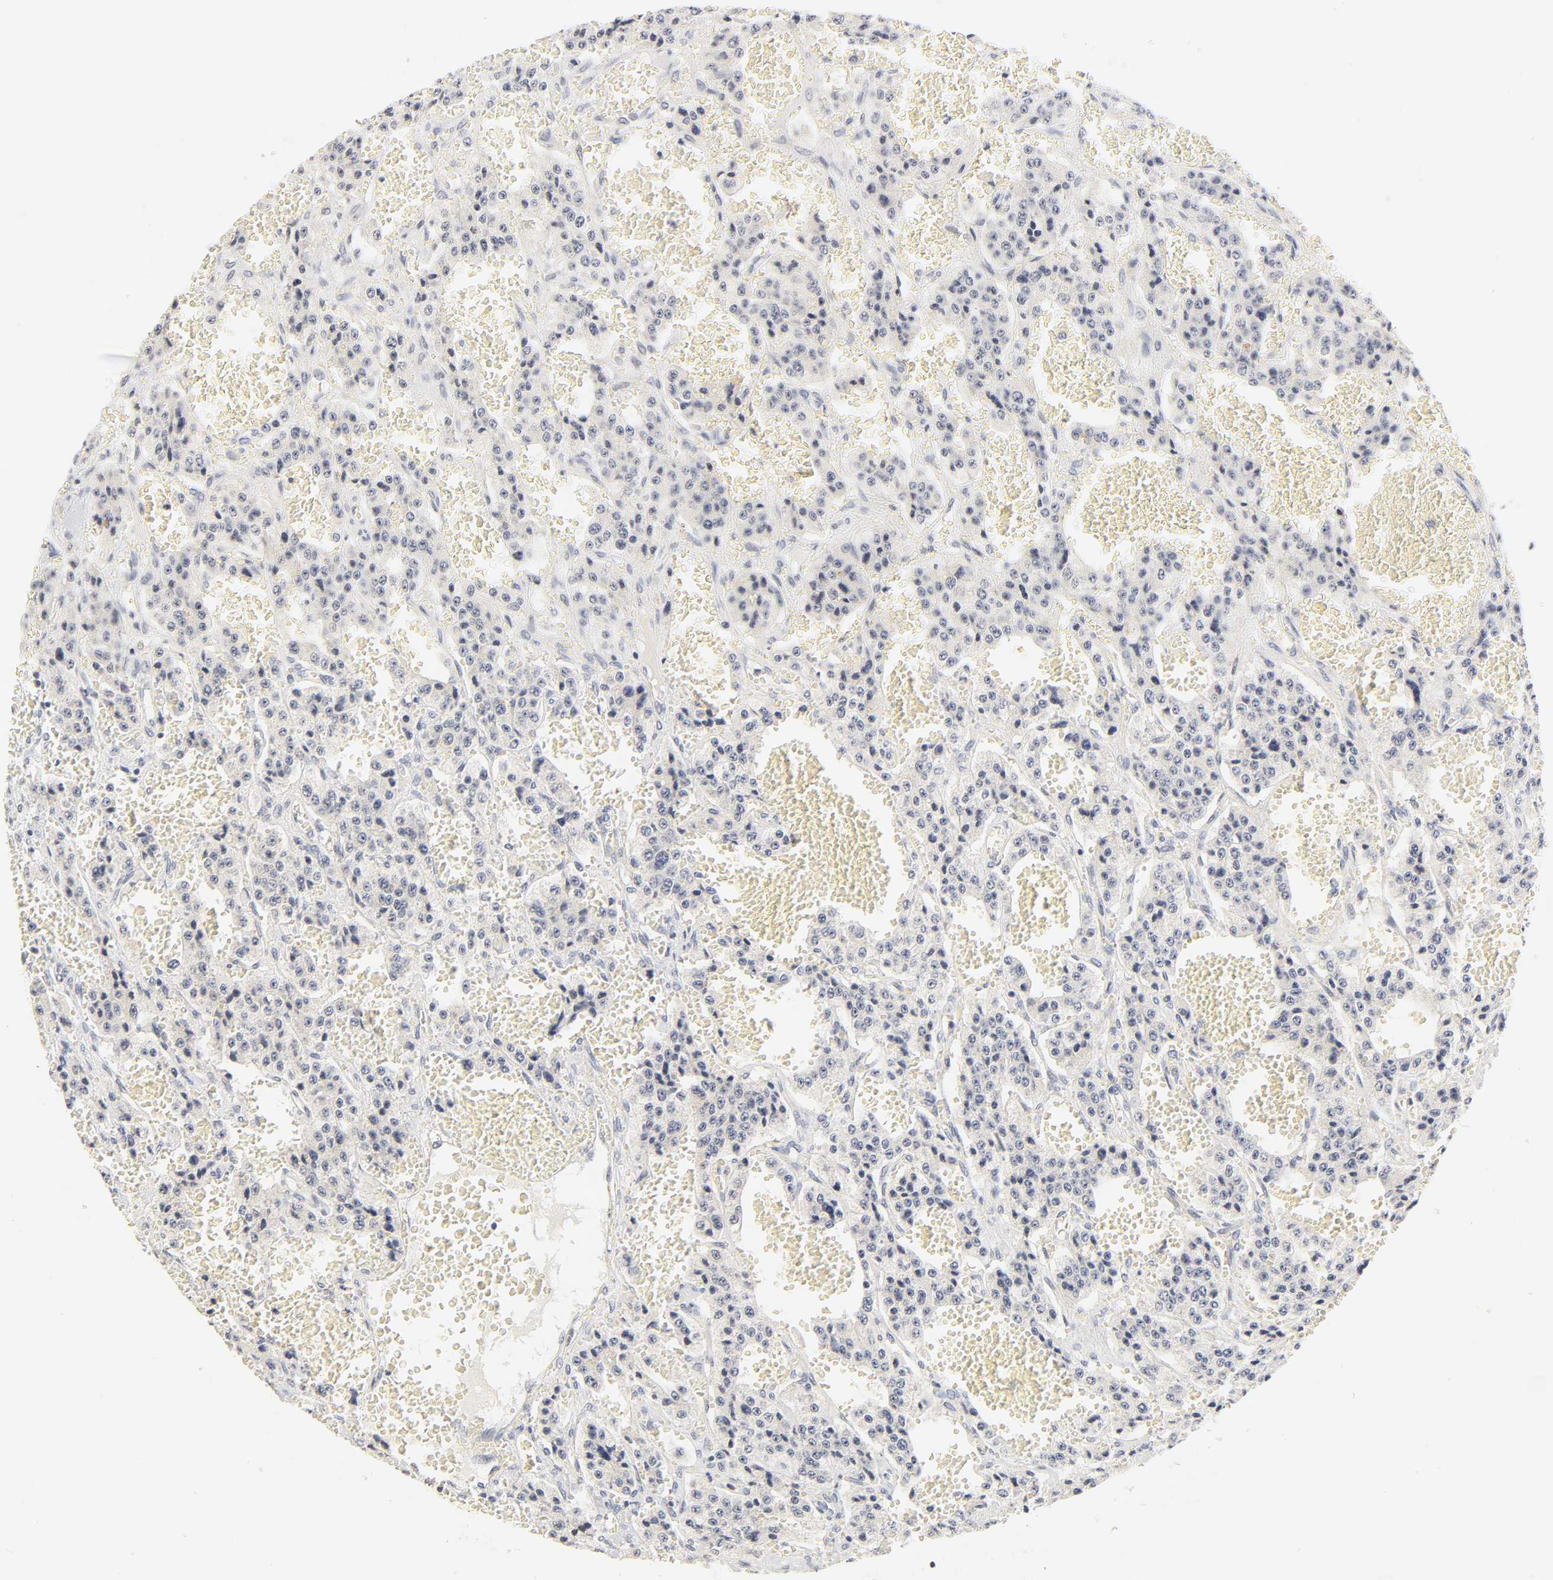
{"staining": {"intensity": "negative", "quantity": "none", "location": "none"}, "tissue": "carcinoid", "cell_type": "Tumor cells", "image_type": "cancer", "snomed": [{"axis": "morphology", "description": "Carcinoid, malignant, NOS"}, {"axis": "topography", "description": "Small intestine"}], "caption": "This micrograph is of carcinoid stained with immunohistochemistry to label a protein in brown with the nuclei are counter-stained blue. There is no positivity in tumor cells.", "gene": "MNAT1", "patient": {"sex": "male", "age": 52}}